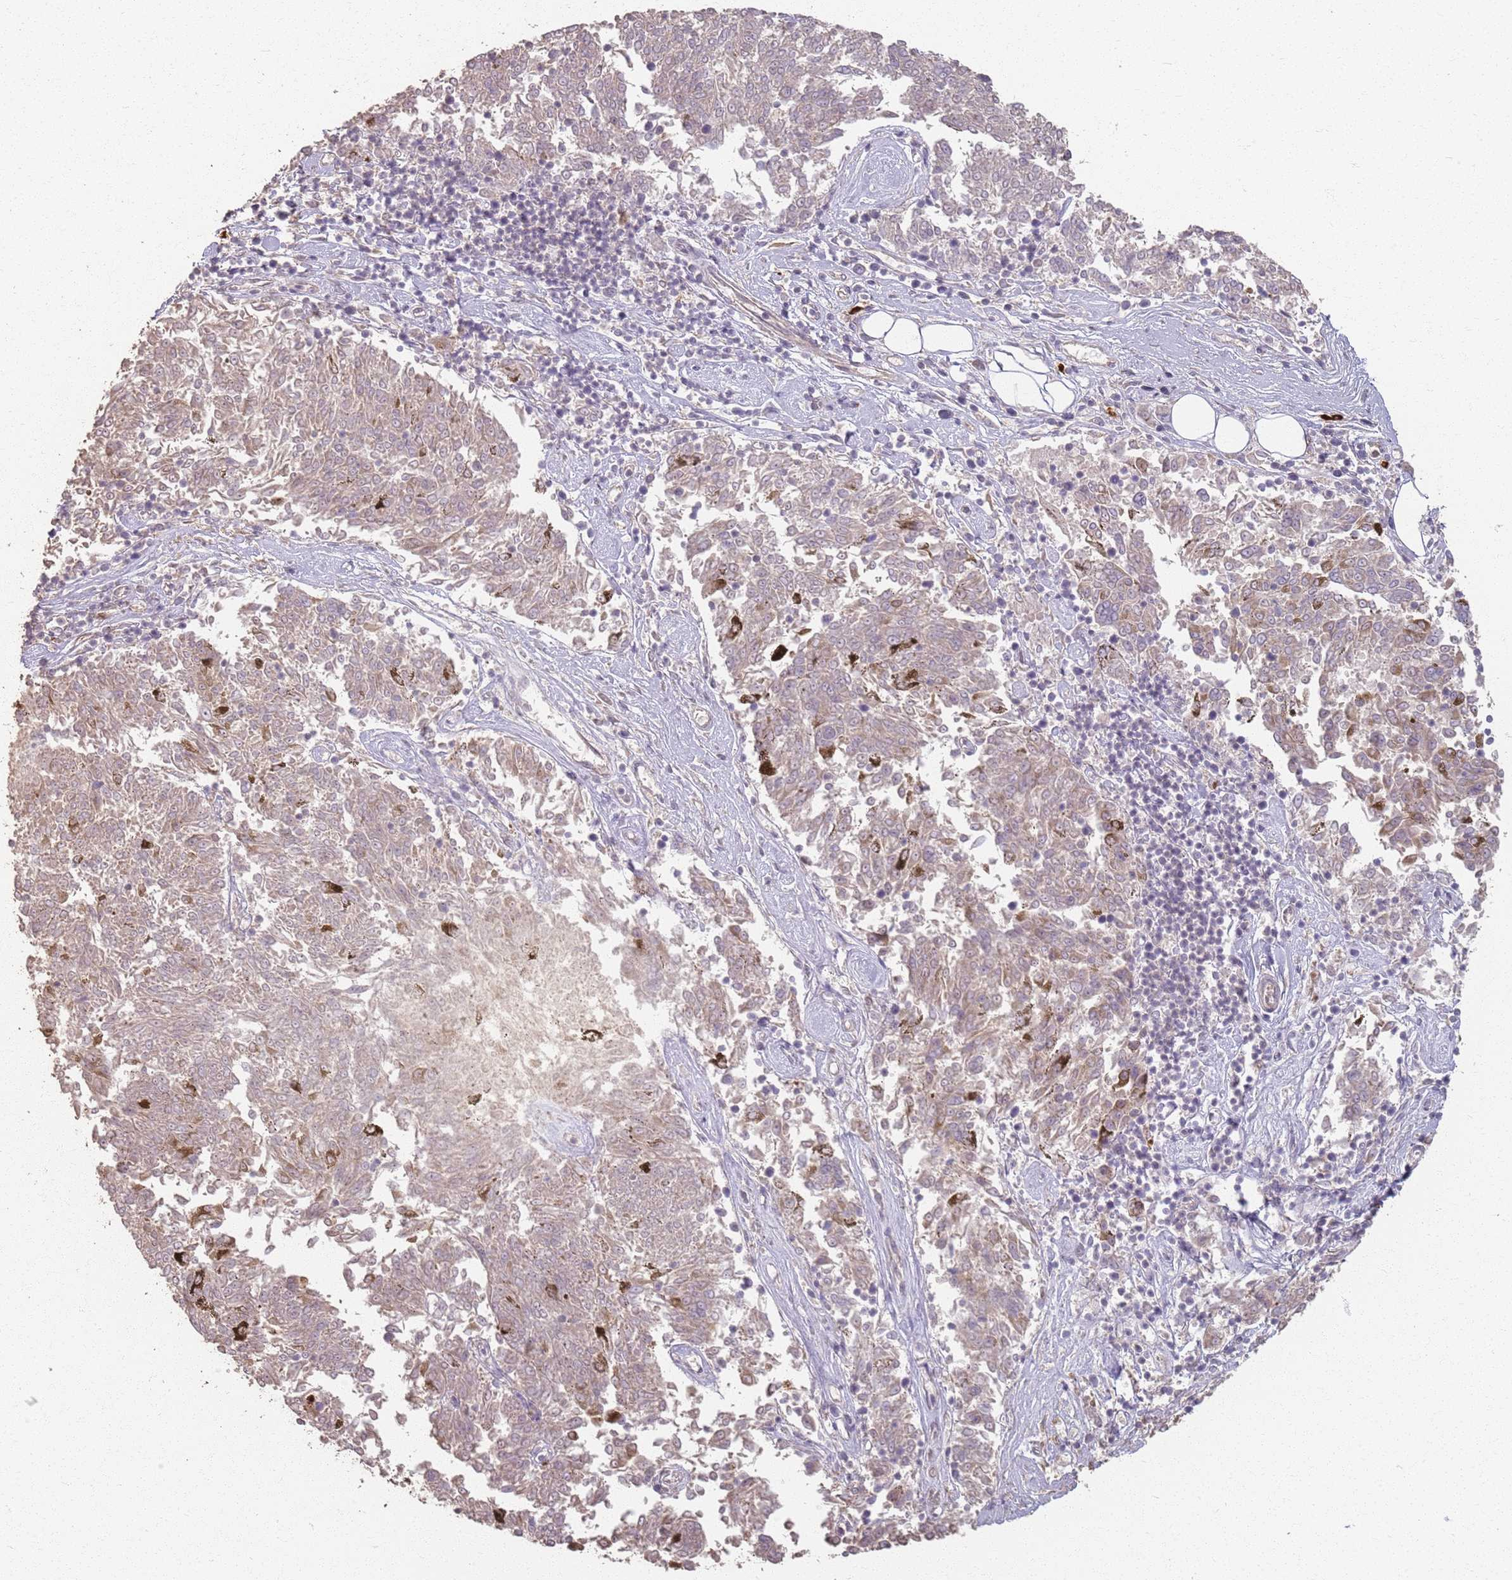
{"staining": {"intensity": "weak", "quantity": "<25%", "location": "cytoplasmic/membranous"}, "tissue": "melanoma", "cell_type": "Tumor cells", "image_type": "cancer", "snomed": [{"axis": "morphology", "description": "Malignant melanoma, NOS"}, {"axis": "topography", "description": "Skin"}], "caption": "Immunohistochemistry (IHC) micrograph of neoplastic tissue: malignant melanoma stained with DAB demonstrates no significant protein staining in tumor cells.", "gene": "CCDC168", "patient": {"sex": "female", "age": 72}}